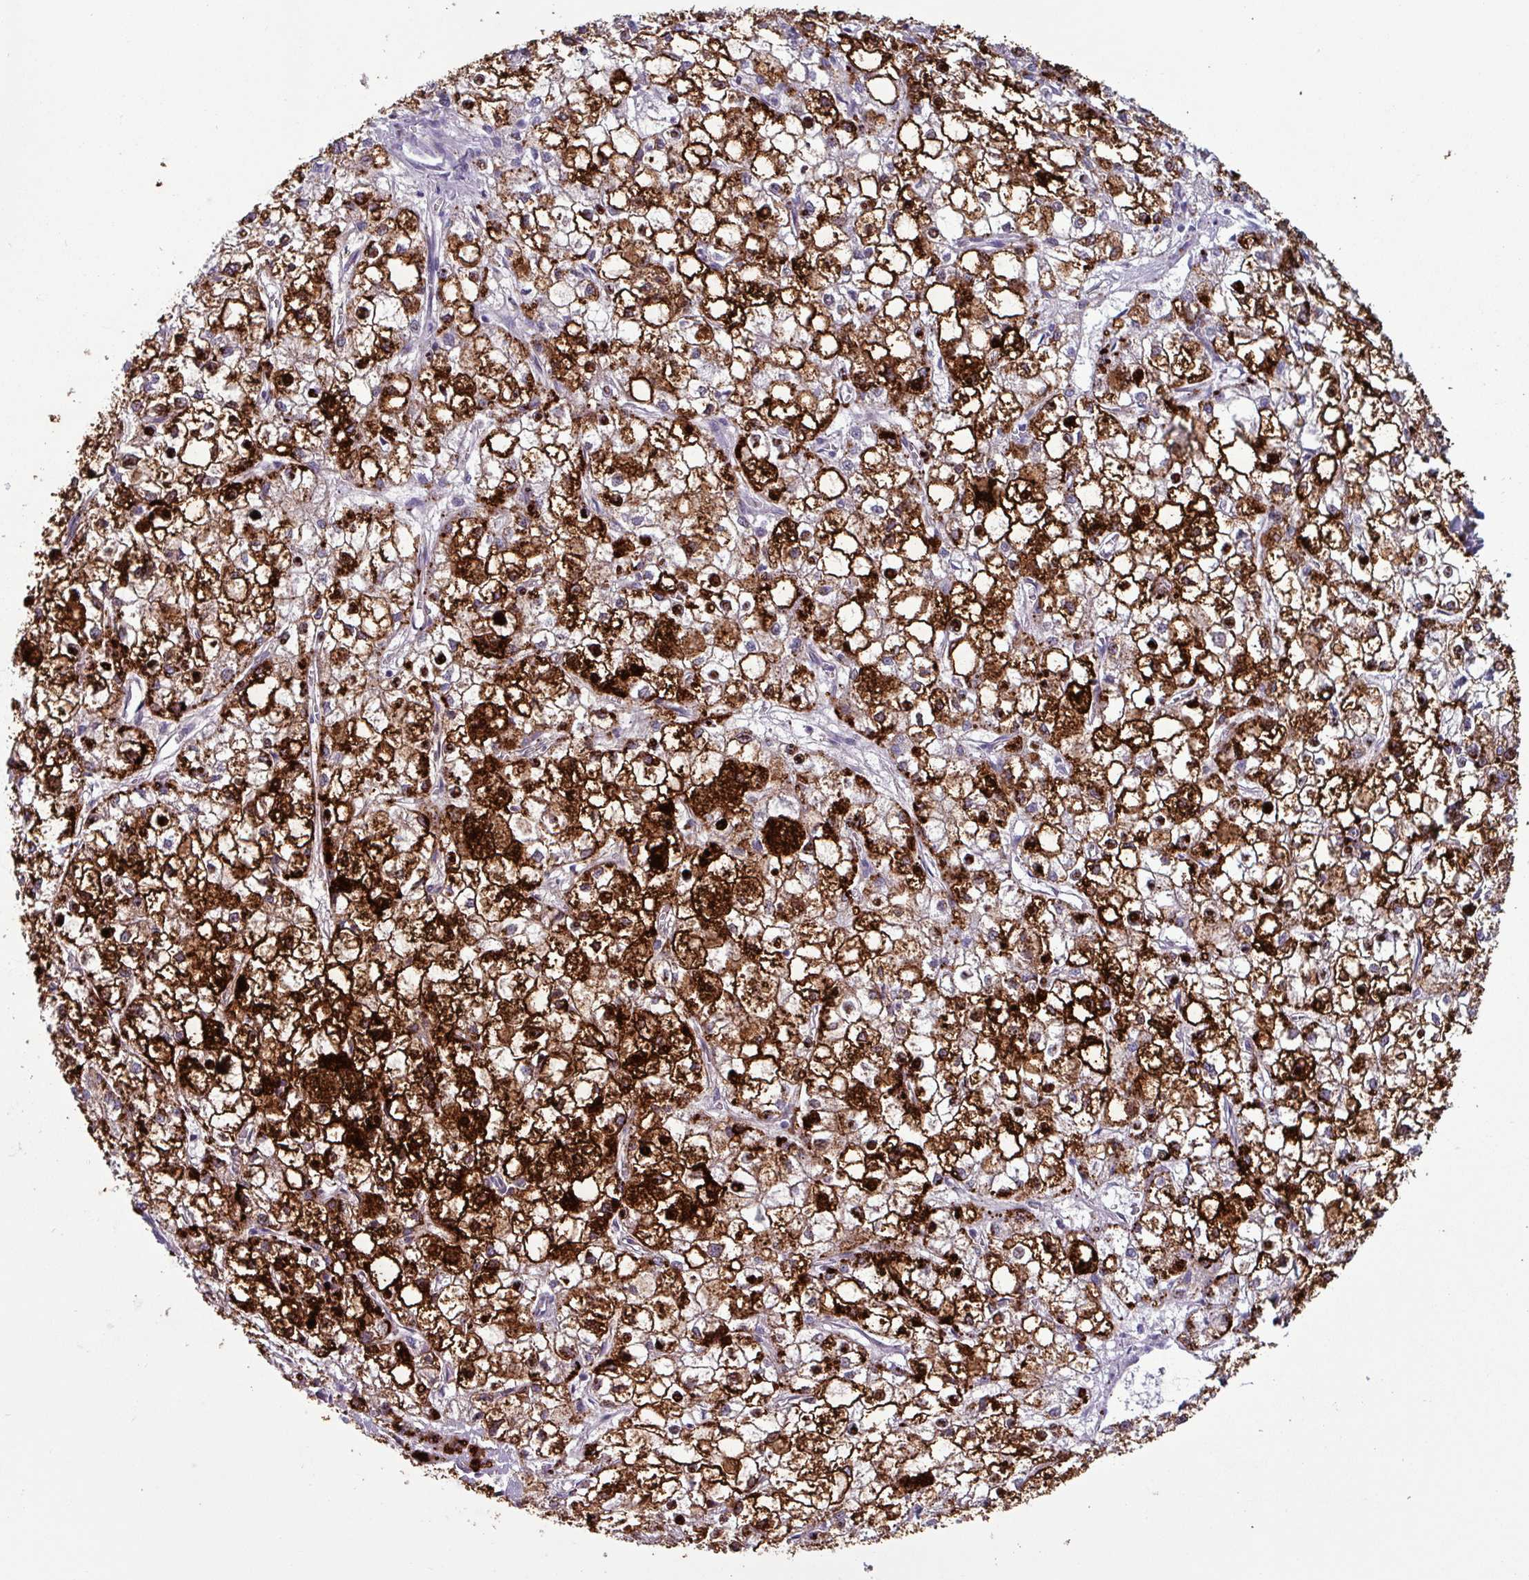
{"staining": {"intensity": "strong", "quantity": "25%-75%", "location": "cytoplasmic/membranous"}, "tissue": "liver cancer", "cell_type": "Tumor cells", "image_type": "cancer", "snomed": [{"axis": "morphology", "description": "Carcinoma, Hepatocellular, NOS"}, {"axis": "topography", "description": "Liver"}], "caption": "Liver cancer was stained to show a protein in brown. There is high levels of strong cytoplasmic/membranous positivity in about 25%-75% of tumor cells.", "gene": "PLIN2", "patient": {"sex": "female", "age": 43}}